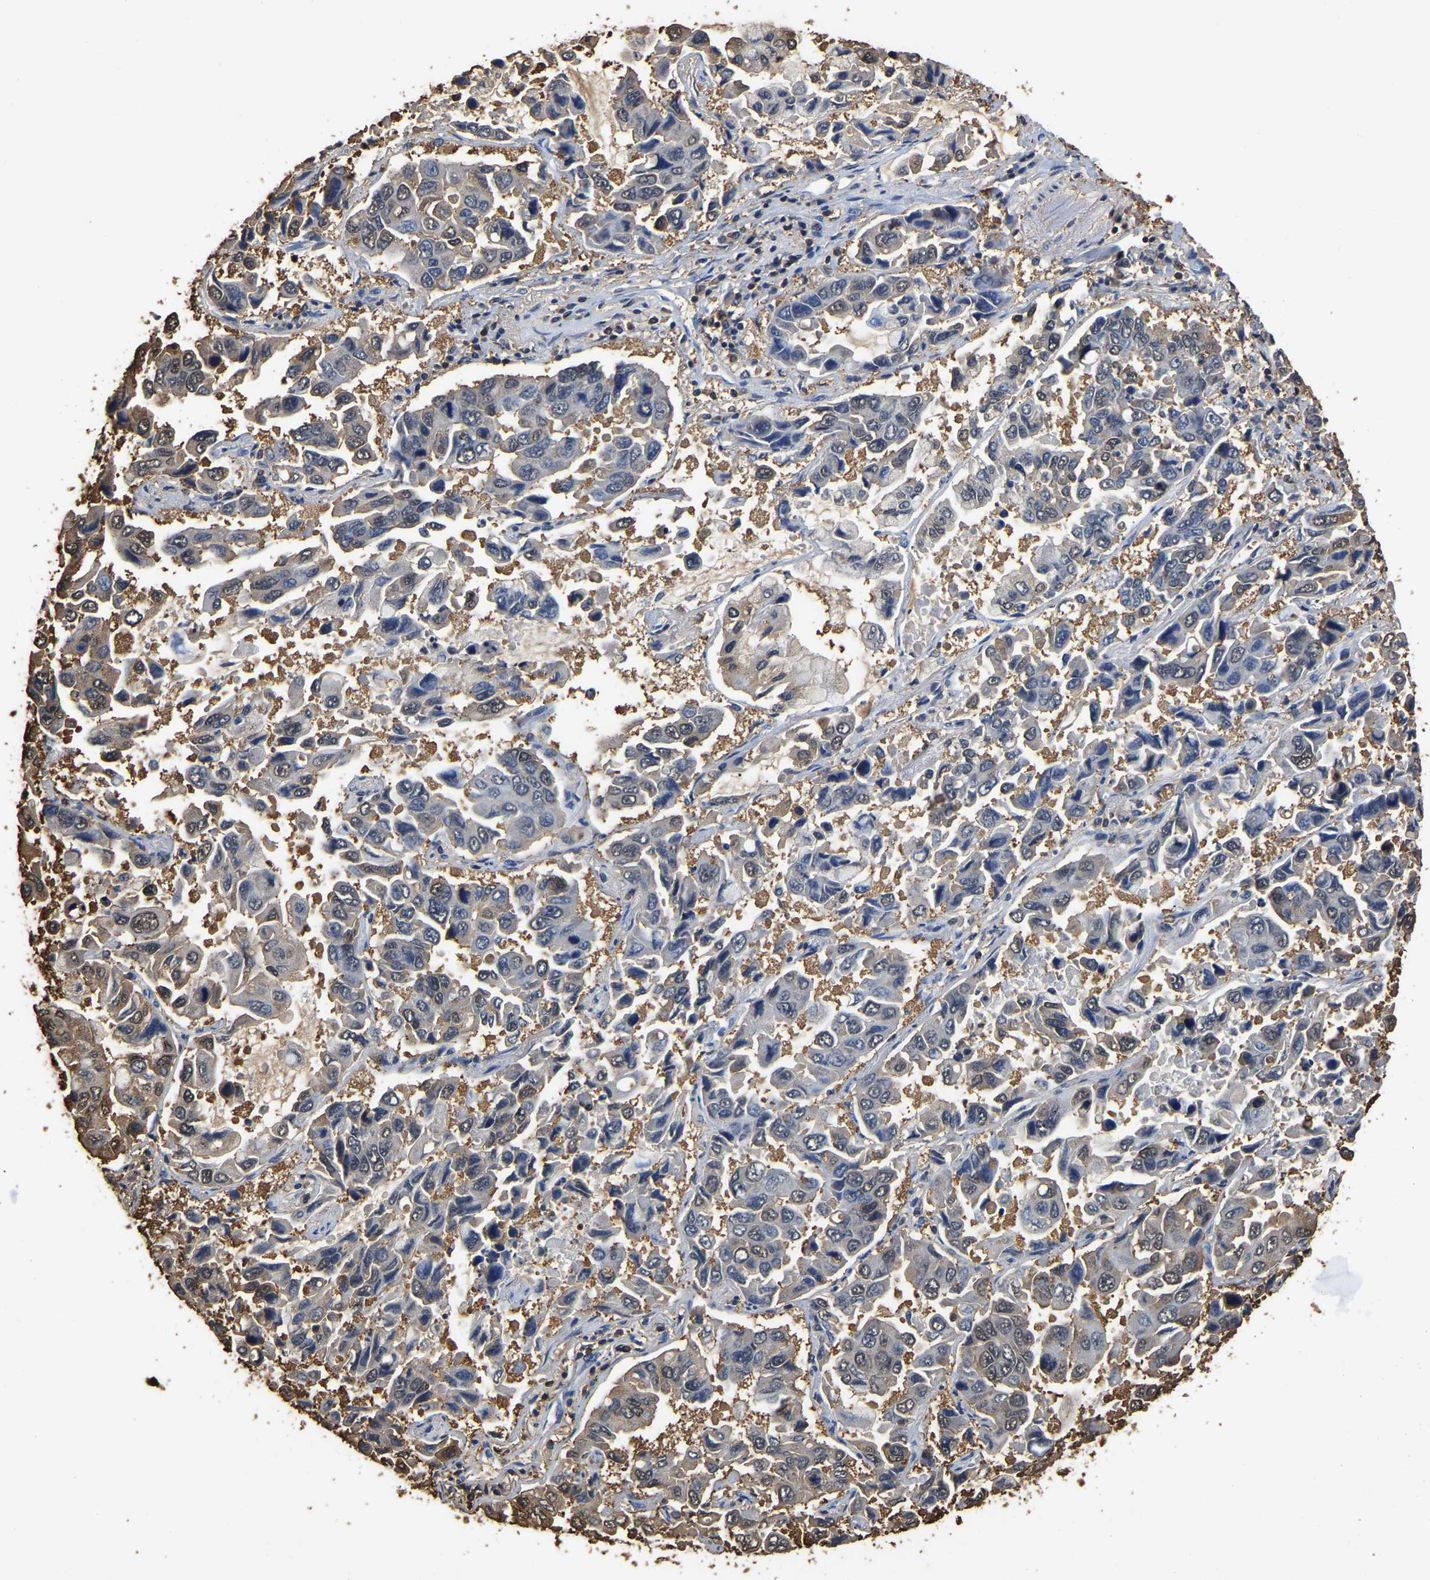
{"staining": {"intensity": "negative", "quantity": "none", "location": "none"}, "tissue": "lung cancer", "cell_type": "Tumor cells", "image_type": "cancer", "snomed": [{"axis": "morphology", "description": "Adenocarcinoma, NOS"}, {"axis": "topography", "description": "Lung"}], "caption": "Tumor cells are negative for protein expression in human adenocarcinoma (lung).", "gene": "LDHB", "patient": {"sex": "male", "age": 64}}